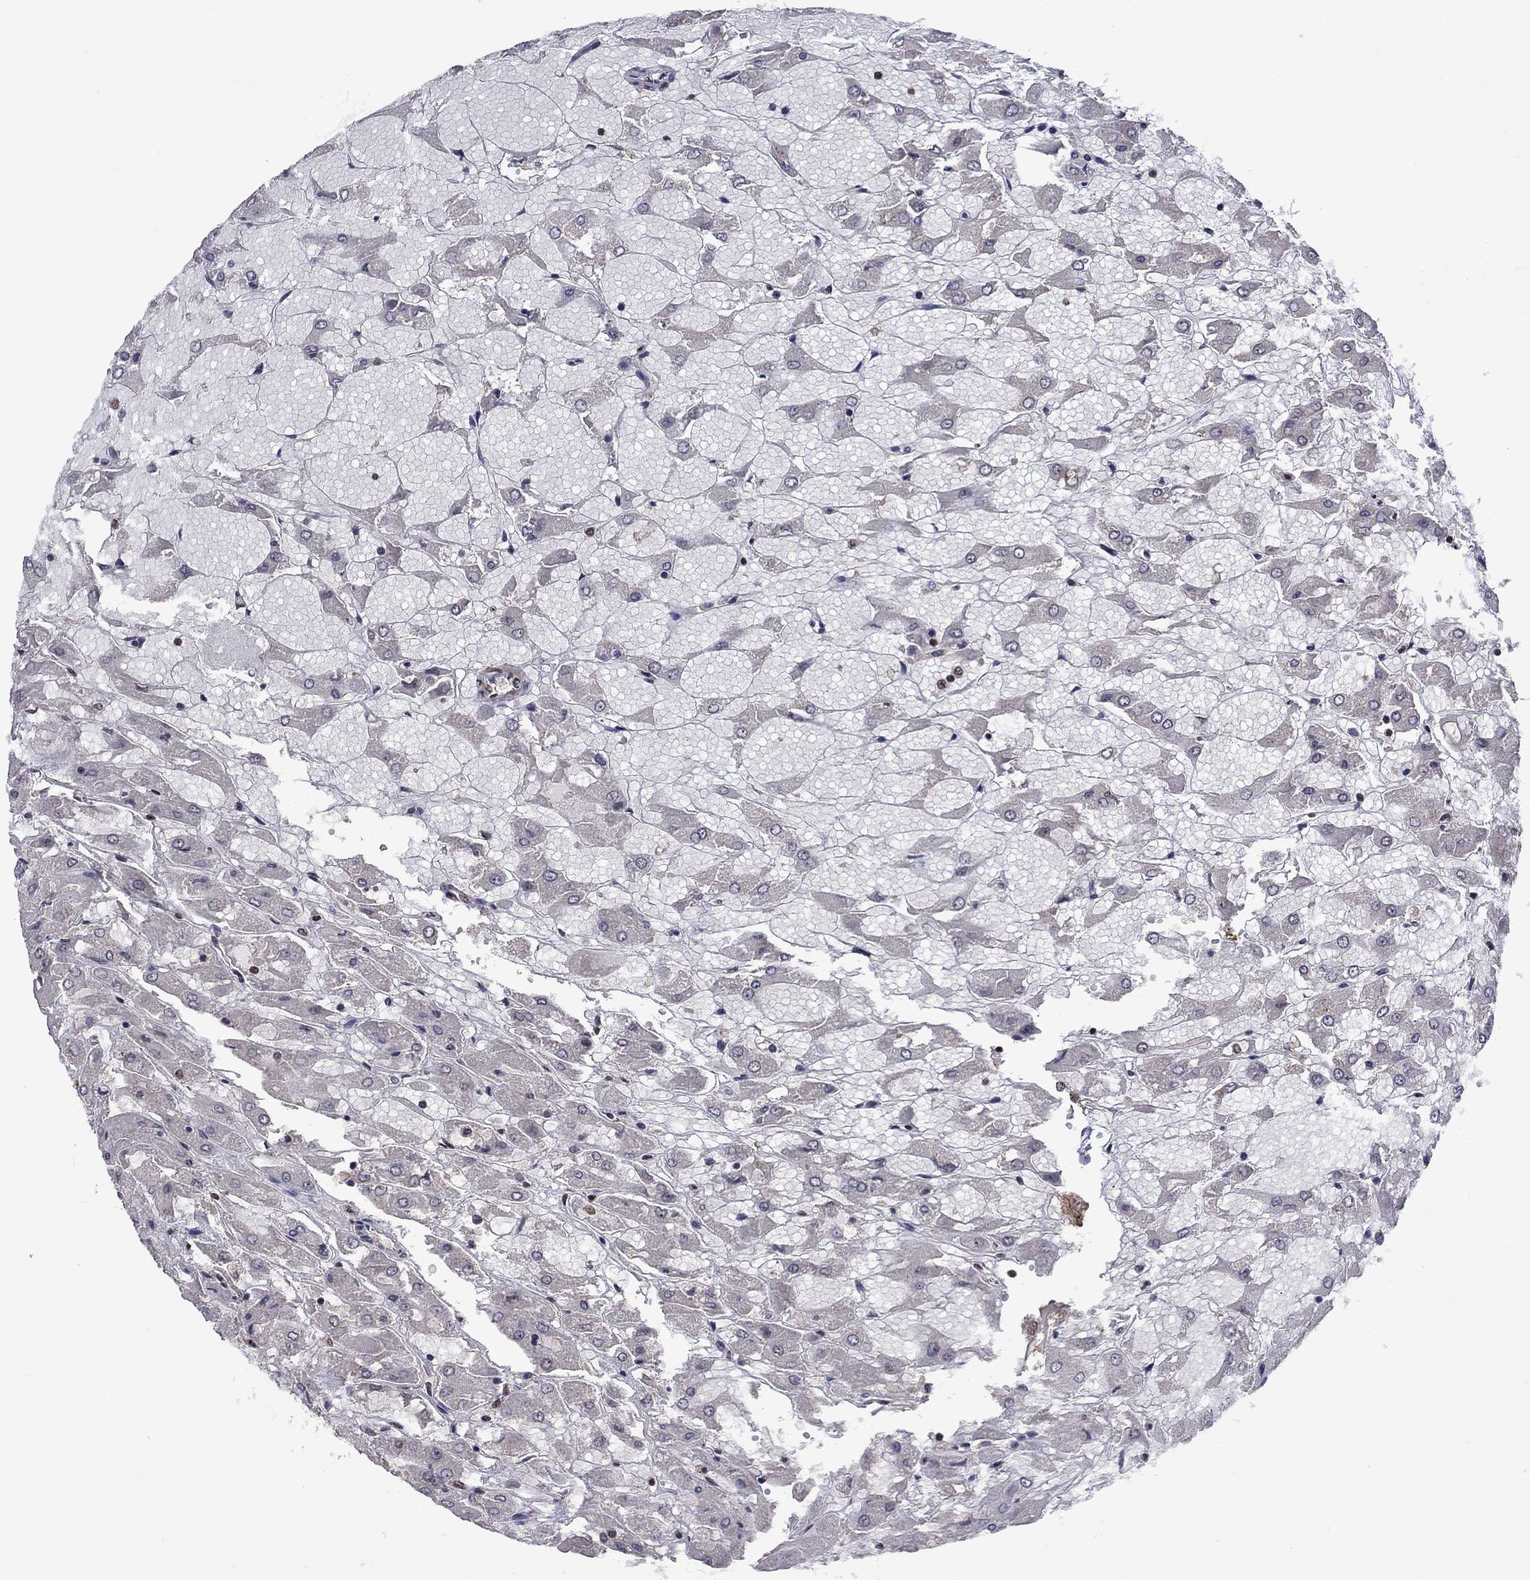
{"staining": {"intensity": "negative", "quantity": "none", "location": "none"}, "tissue": "renal cancer", "cell_type": "Tumor cells", "image_type": "cancer", "snomed": [{"axis": "morphology", "description": "Adenocarcinoma, NOS"}, {"axis": "topography", "description": "Kidney"}], "caption": "The photomicrograph shows no staining of tumor cells in renal cancer (adenocarcinoma).", "gene": "SPOUT1", "patient": {"sex": "male", "age": 72}}